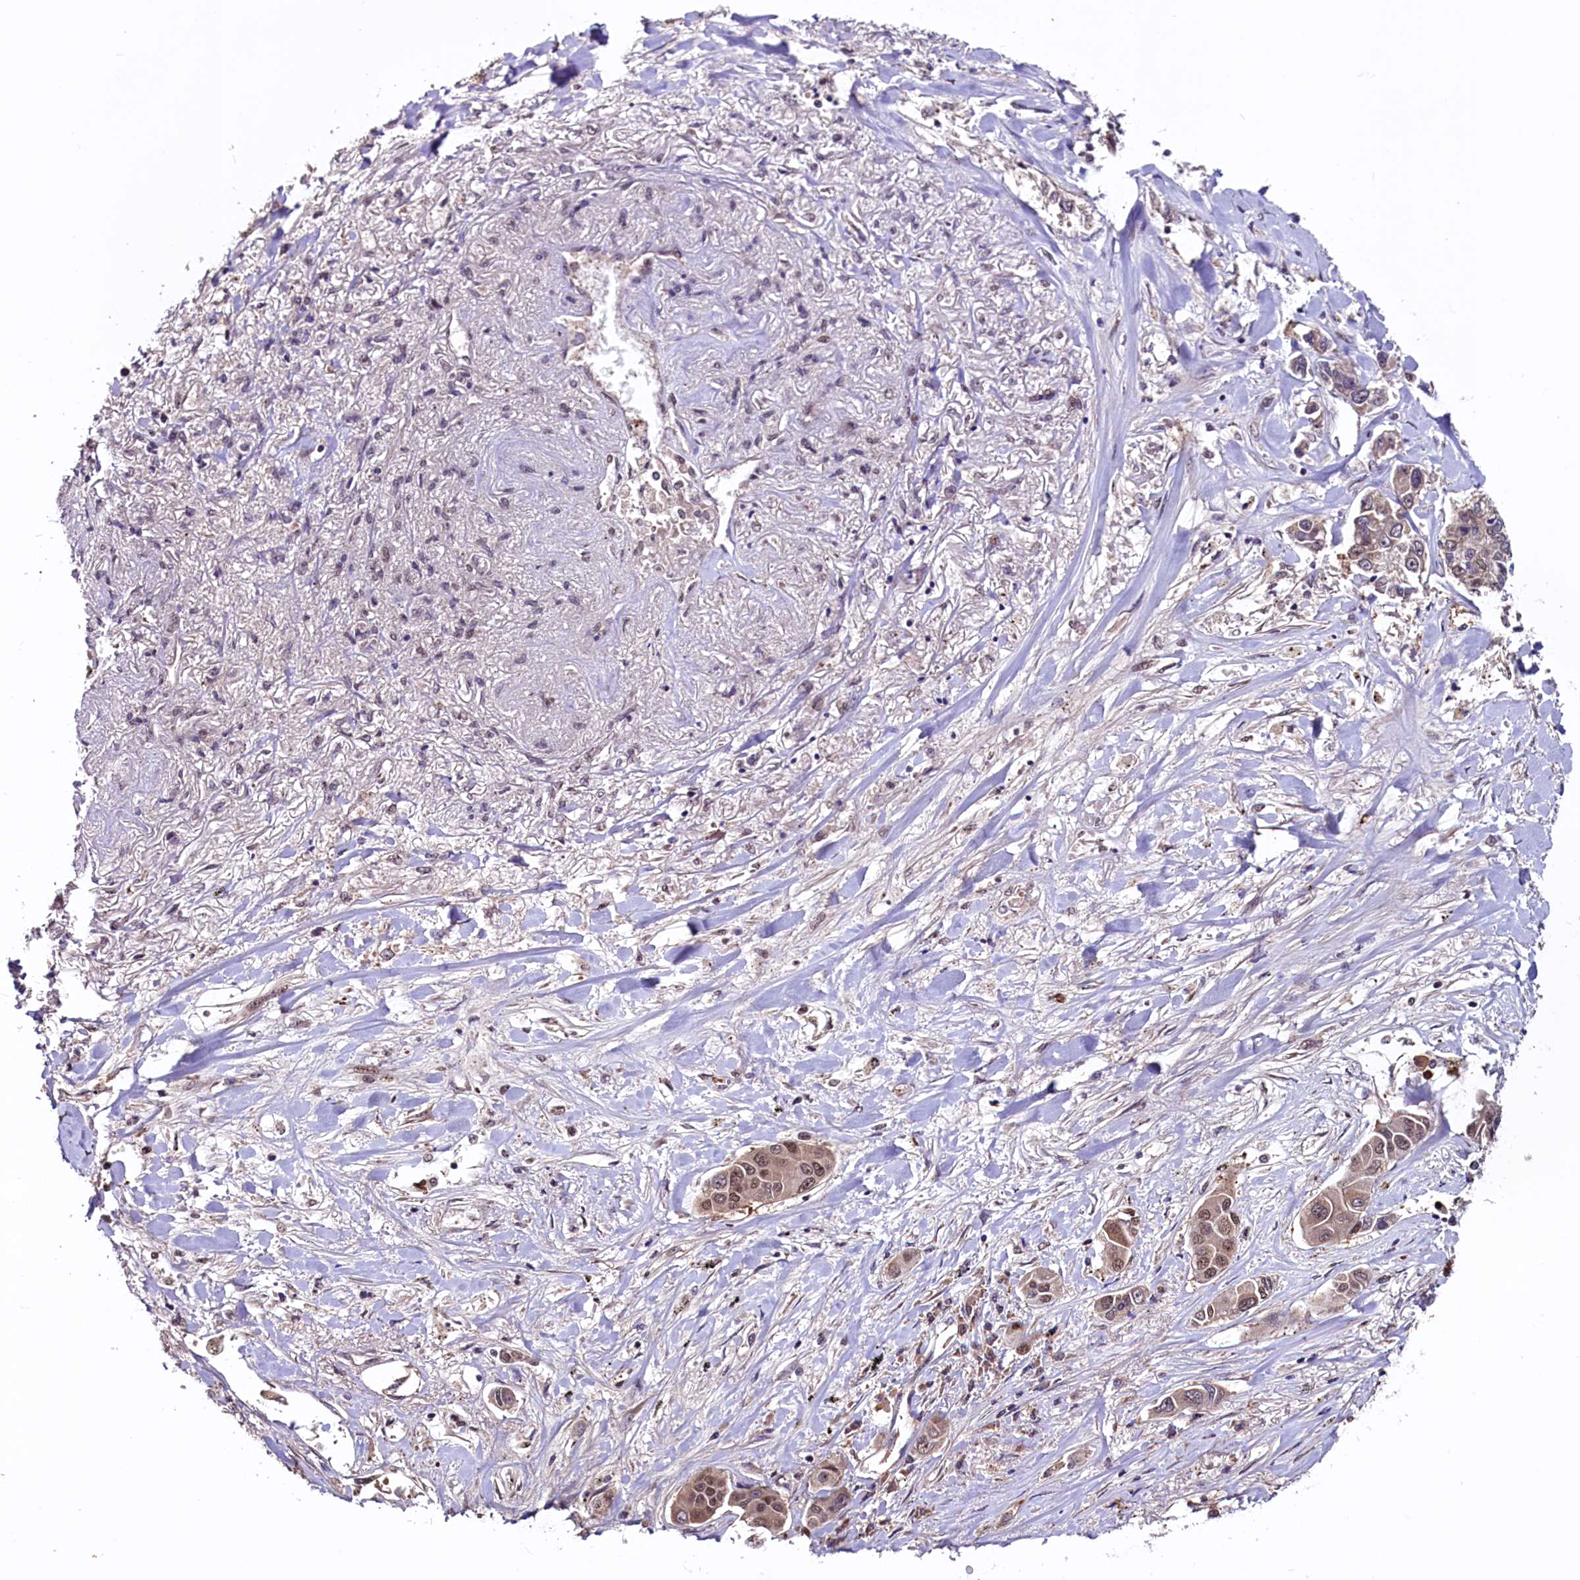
{"staining": {"intensity": "moderate", "quantity": ">75%", "location": "nuclear"}, "tissue": "lung cancer", "cell_type": "Tumor cells", "image_type": "cancer", "snomed": [{"axis": "morphology", "description": "Adenocarcinoma, NOS"}, {"axis": "topography", "description": "Lung"}], "caption": "Protein analysis of lung adenocarcinoma tissue displays moderate nuclear expression in approximately >75% of tumor cells.", "gene": "RNMT", "patient": {"sex": "male", "age": 49}}